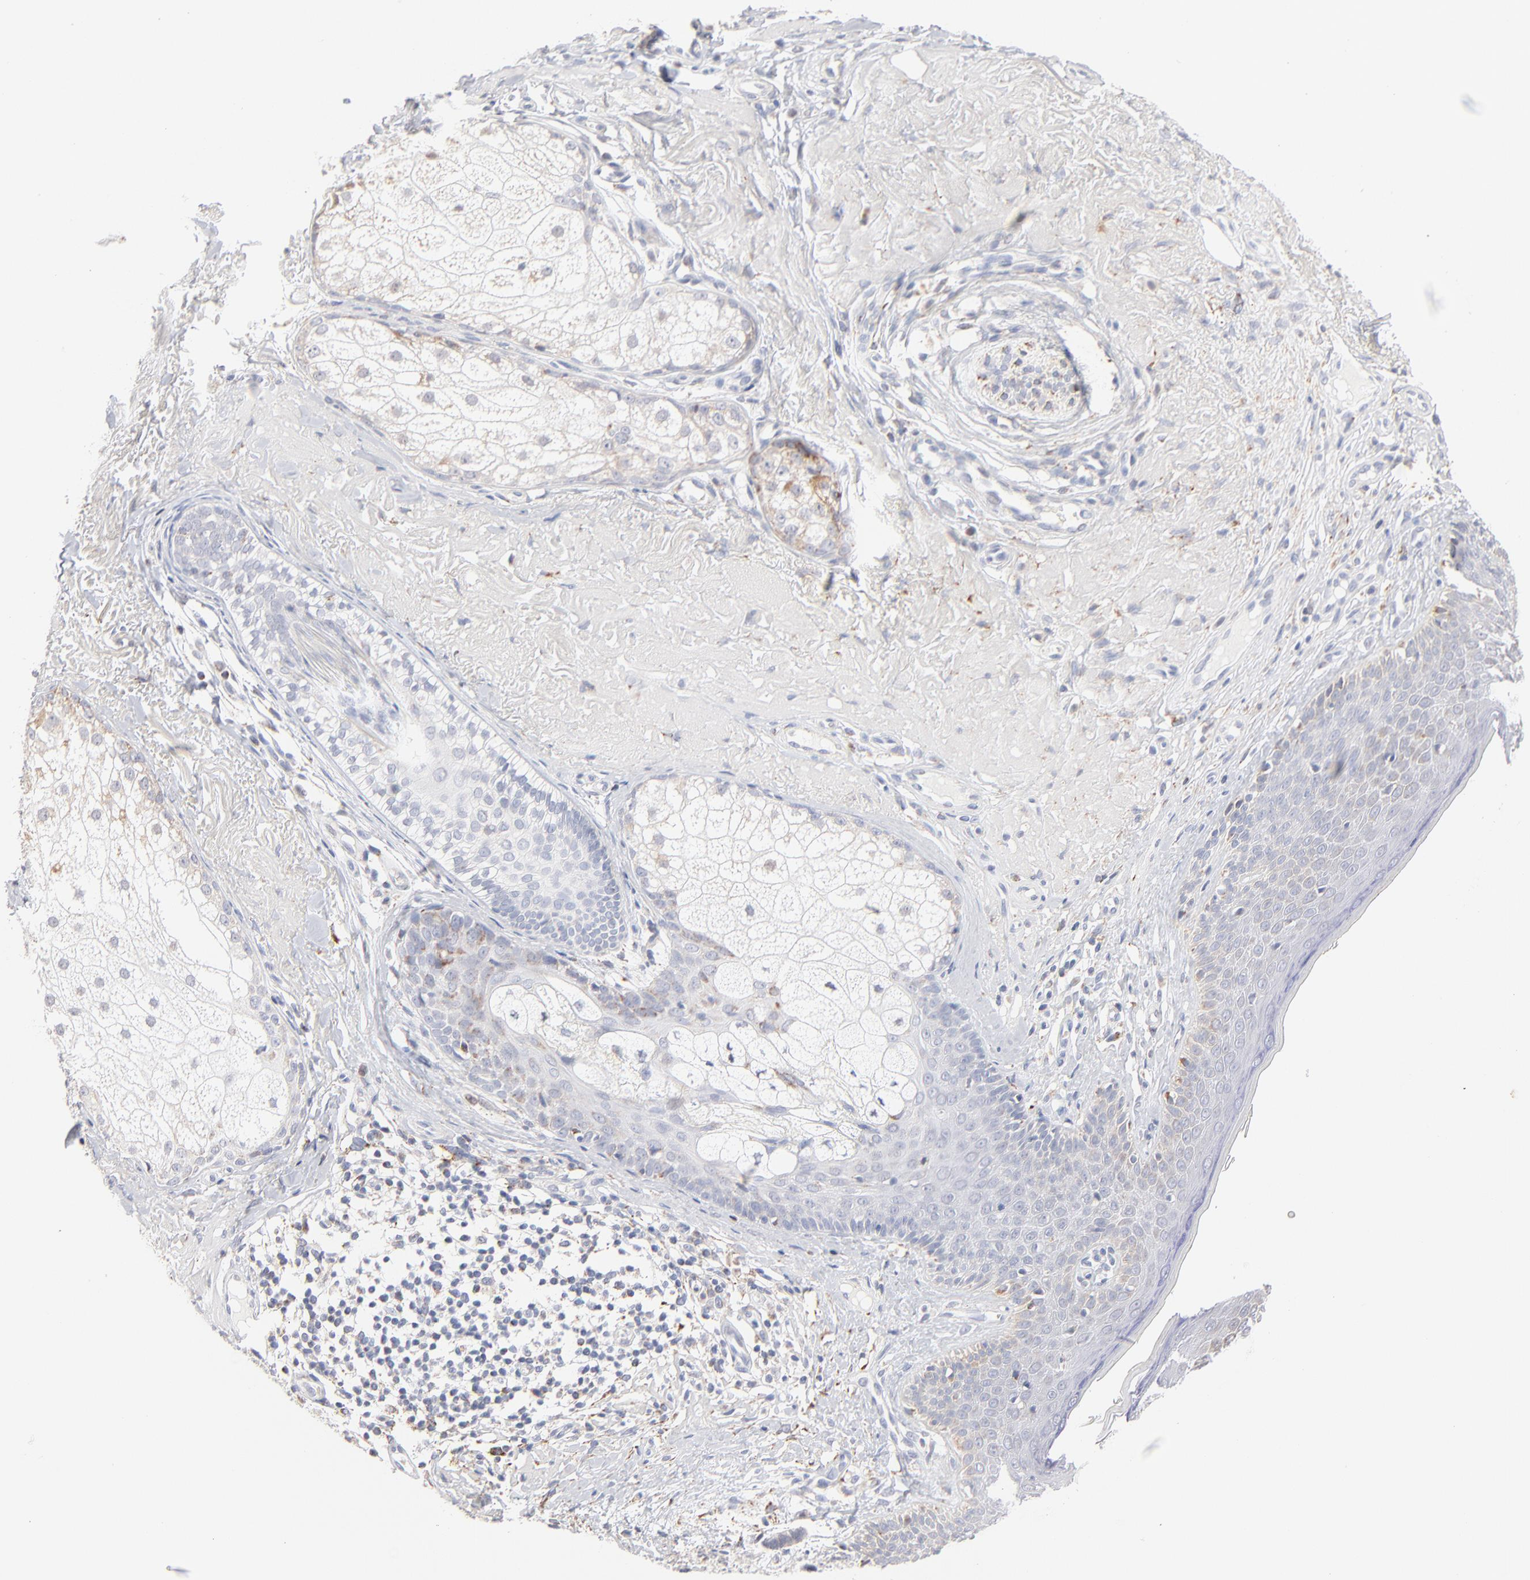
{"staining": {"intensity": "weak", "quantity": "<25%", "location": "cytoplasmic/membranous"}, "tissue": "skin cancer", "cell_type": "Tumor cells", "image_type": "cancer", "snomed": [{"axis": "morphology", "description": "Basal cell carcinoma"}, {"axis": "topography", "description": "Skin"}], "caption": "An immunohistochemistry image of basal cell carcinoma (skin) is shown. There is no staining in tumor cells of basal cell carcinoma (skin).", "gene": "MRPL58", "patient": {"sex": "male", "age": 74}}